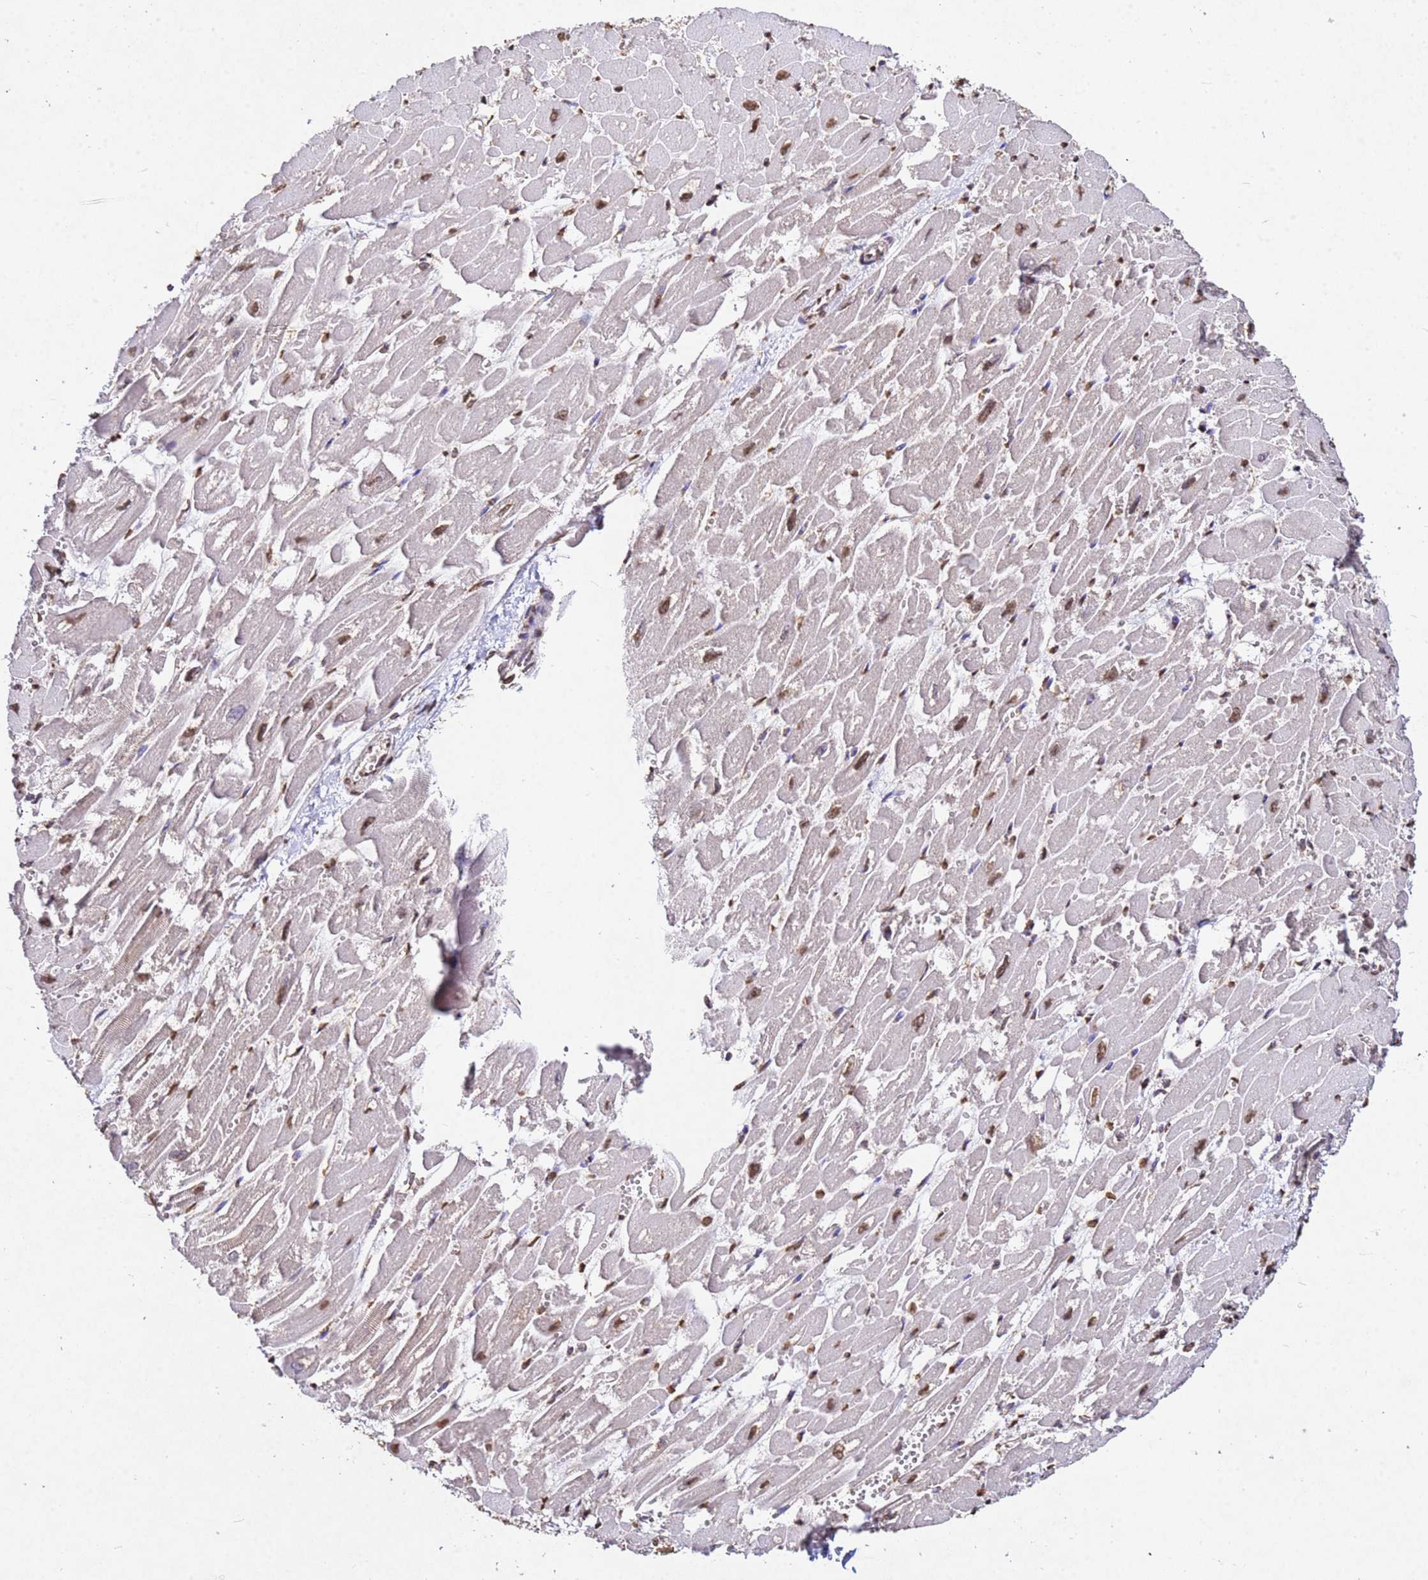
{"staining": {"intensity": "moderate", "quantity": ">75%", "location": "nuclear"}, "tissue": "heart muscle", "cell_type": "Cardiomyocytes", "image_type": "normal", "snomed": [{"axis": "morphology", "description": "Normal tissue, NOS"}, {"axis": "topography", "description": "Heart"}], "caption": "Immunohistochemical staining of benign human heart muscle shows moderate nuclear protein positivity in approximately >75% of cardiomyocytes. Nuclei are stained in blue.", "gene": "MYOCD", "patient": {"sex": "male", "age": 54}}